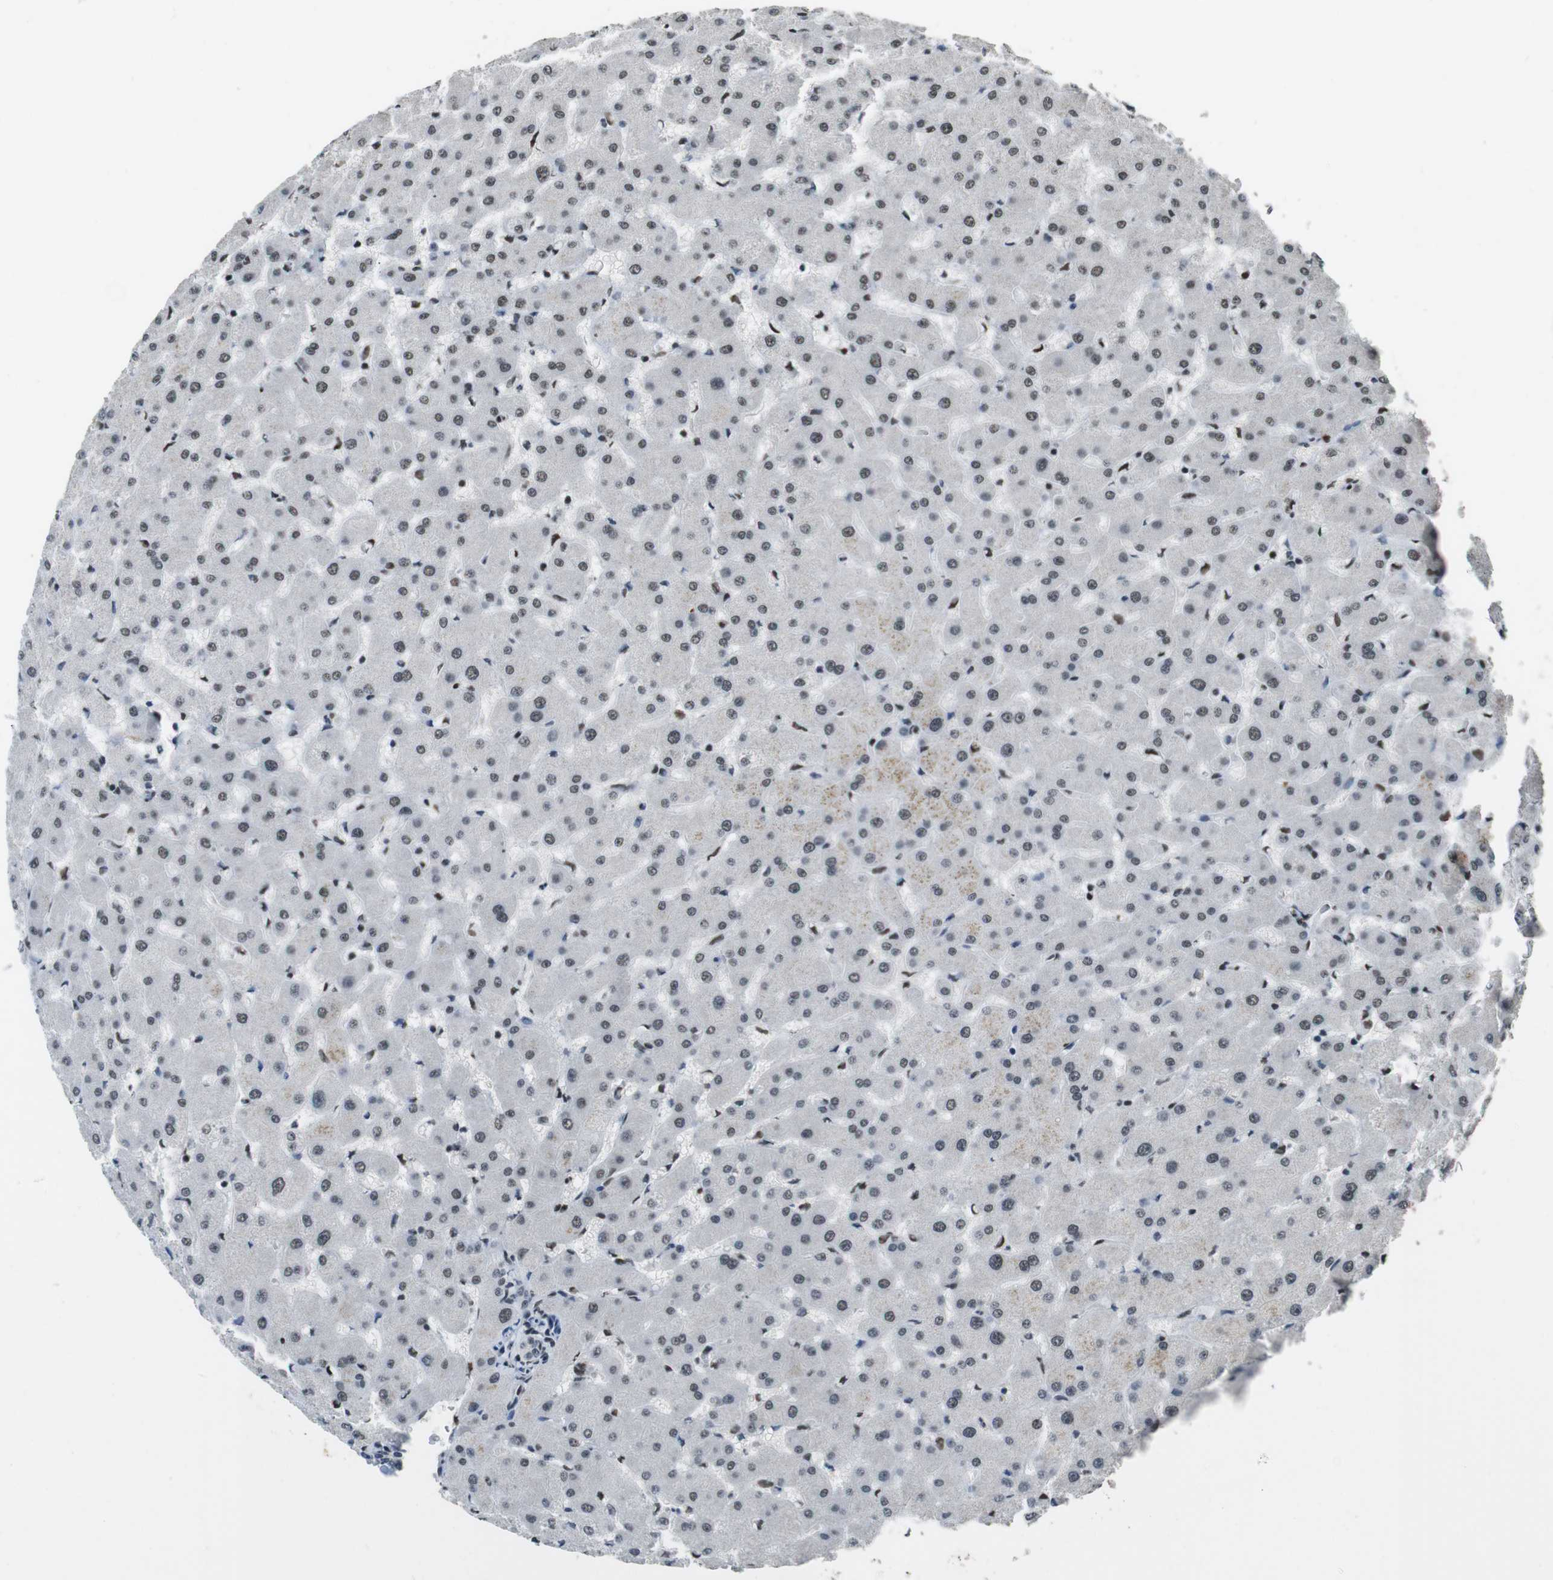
{"staining": {"intensity": "weak", "quantity": "<25%", "location": "nuclear"}, "tissue": "liver", "cell_type": "Cholangiocytes", "image_type": "normal", "snomed": [{"axis": "morphology", "description": "Normal tissue, NOS"}, {"axis": "topography", "description": "Liver"}], "caption": "A high-resolution histopathology image shows IHC staining of benign liver, which demonstrates no significant positivity in cholangiocytes. Nuclei are stained in blue.", "gene": "CSNK2B", "patient": {"sex": "female", "age": 63}}